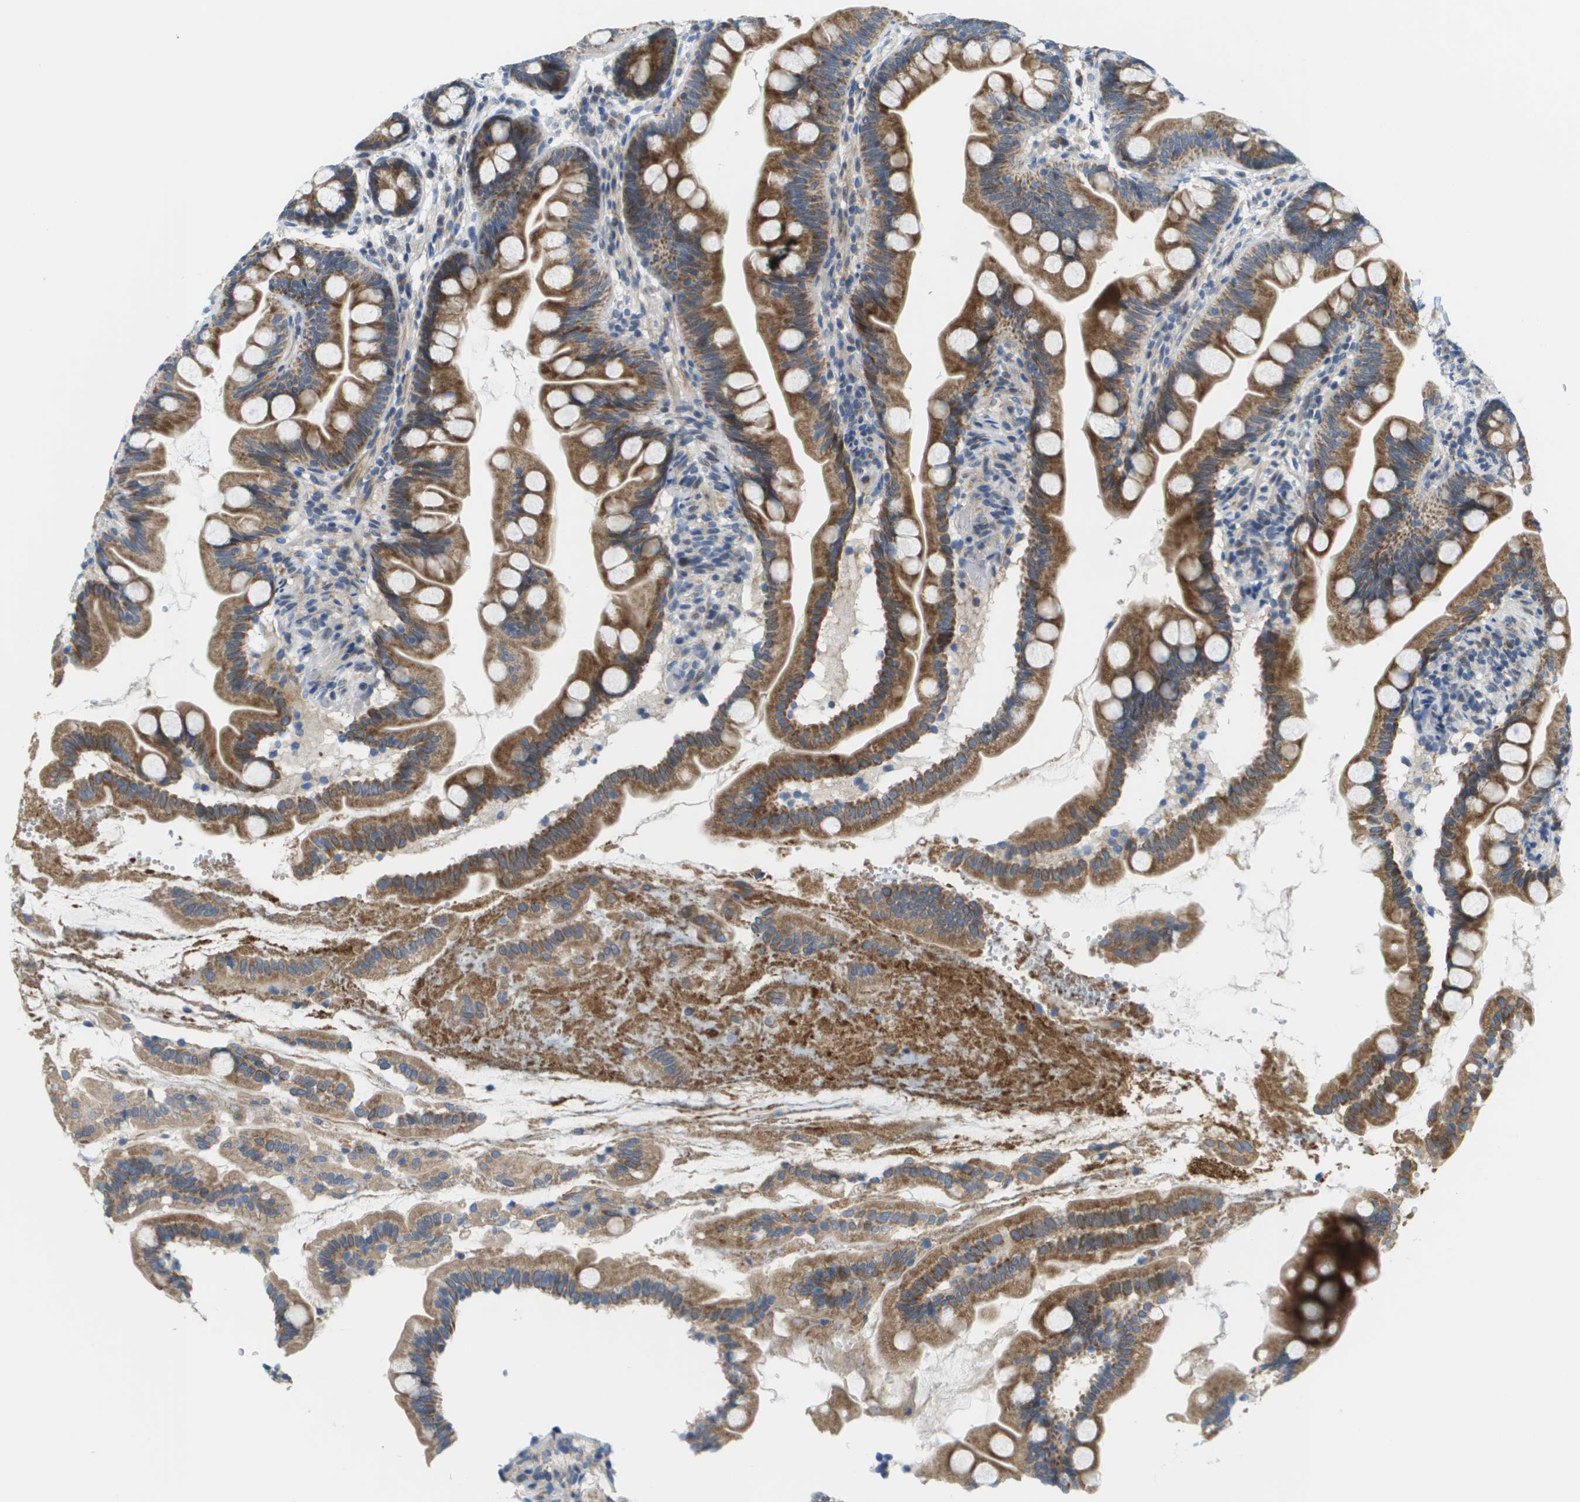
{"staining": {"intensity": "moderate", "quantity": ">75%", "location": "cytoplasmic/membranous"}, "tissue": "small intestine", "cell_type": "Glandular cells", "image_type": "normal", "snomed": [{"axis": "morphology", "description": "Normal tissue, NOS"}, {"axis": "topography", "description": "Small intestine"}], "caption": "Small intestine stained with DAB (3,3'-diaminobenzidine) immunohistochemistry (IHC) exhibits medium levels of moderate cytoplasmic/membranous staining in approximately >75% of glandular cells. Immunohistochemistry (ihc) stains the protein of interest in brown and the nuclei are stained blue.", "gene": "KRT23", "patient": {"sex": "female", "age": 56}}